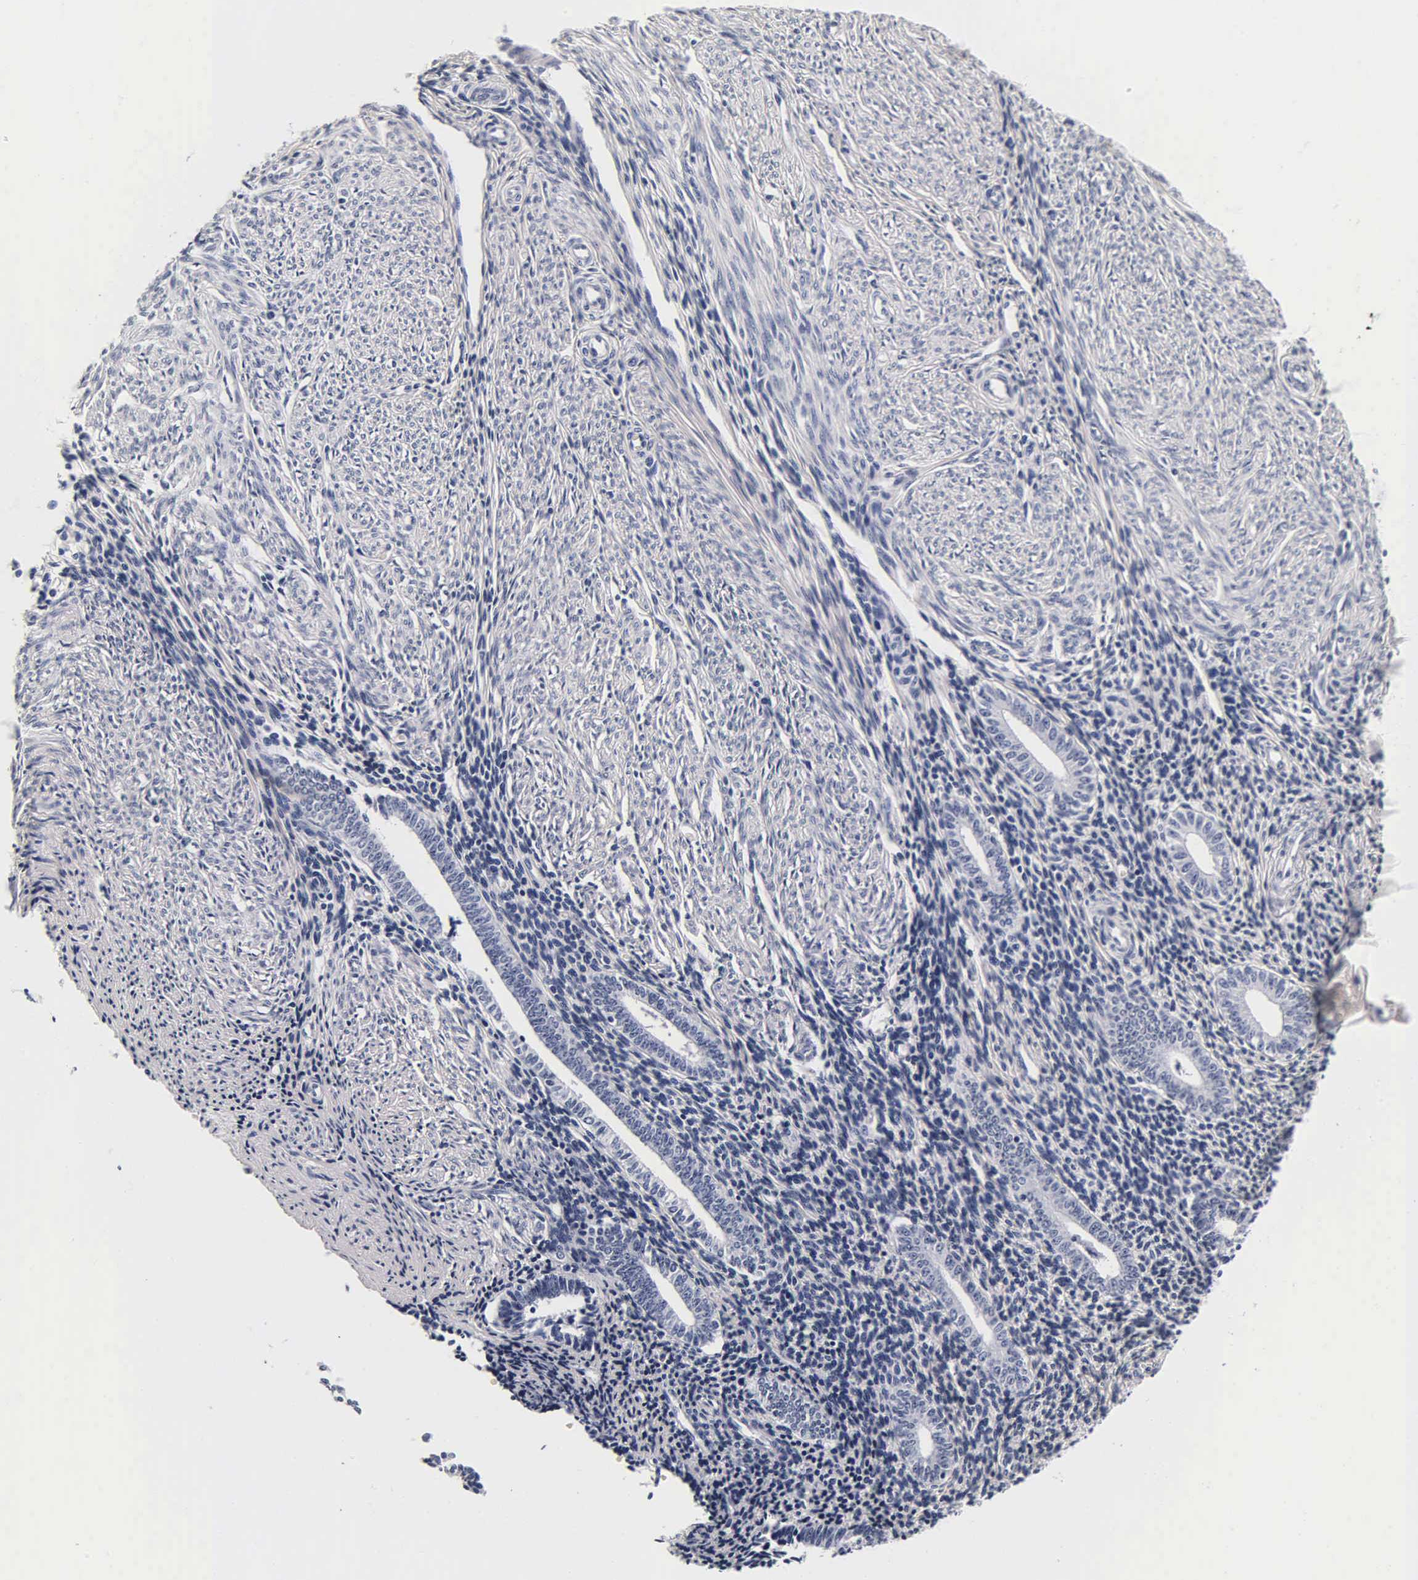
{"staining": {"intensity": "negative", "quantity": "none", "location": "none"}, "tissue": "endometrium", "cell_type": "Cells in endometrial stroma", "image_type": "normal", "snomed": [{"axis": "morphology", "description": "Normal tissue, NOS"}, {"axis": "topography", "description": "Endometrium"}], "caption": "Endometrium was stained to show a protein in brown. There is no significant positivity in cells in endometrial stroma.", "gene": "ACP3", "patient": {"sex": "female", "age": 52}}